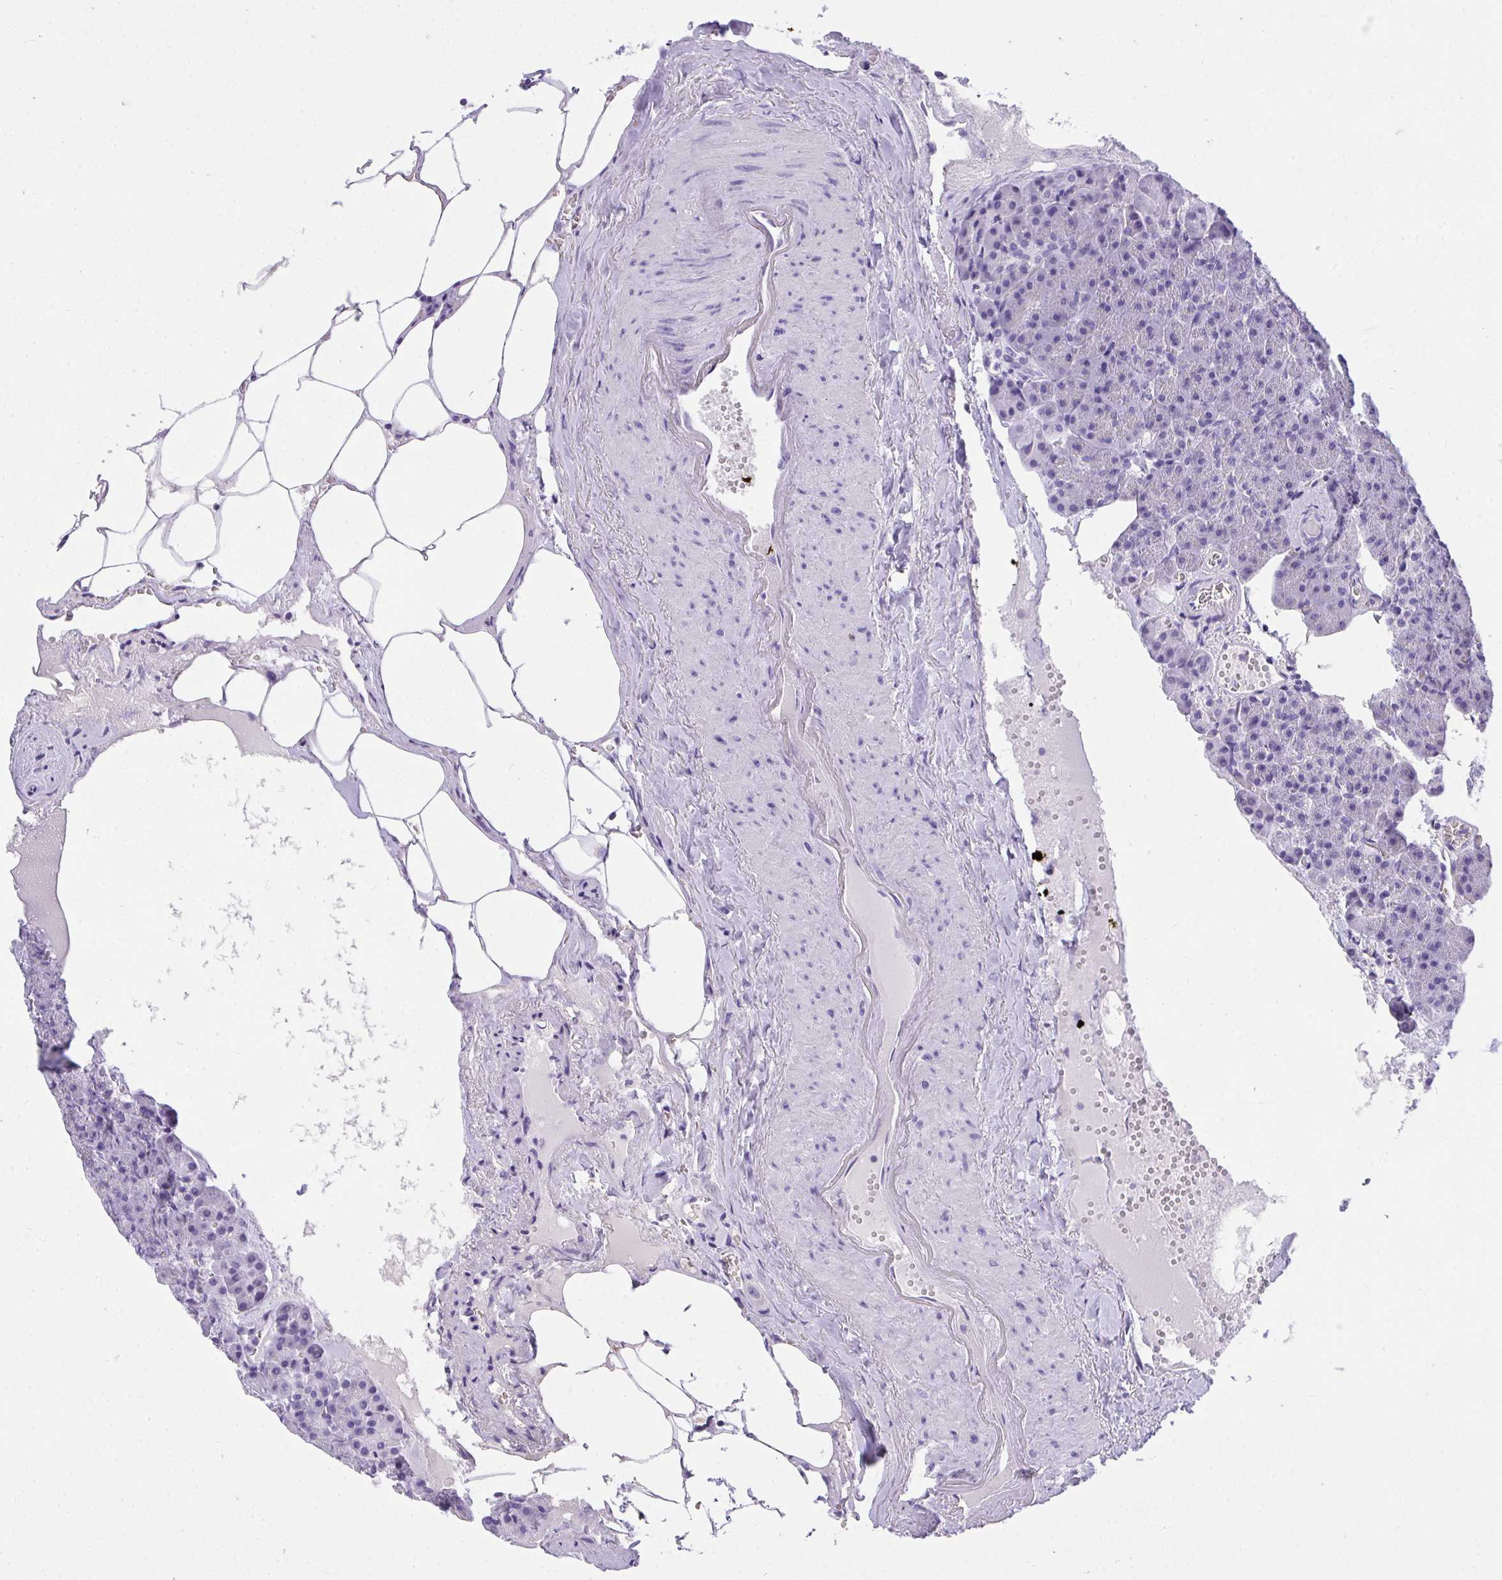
{"staining": {"intensity": "negative", "quantity": "none", "location": "none"}, "tissue": "pancreas", "cell_type": "Exocrine glandular cells", "image_type": "normal", "snomed": [{"axis": "morphology", "description": "Normal tissue, NOS"}, {"axis": "topography", "description": "Pancreas"}], "caption": "Immunohistochemistry (IHC) photomicrograph of benign pancreas: pancreas stained with DAB (3,3'-diaminobenzidine) reveals no significant protein expression in exocrine glandular cells.", "gene": "AVIL", "patient": {"sex": "female", "age": 74}}